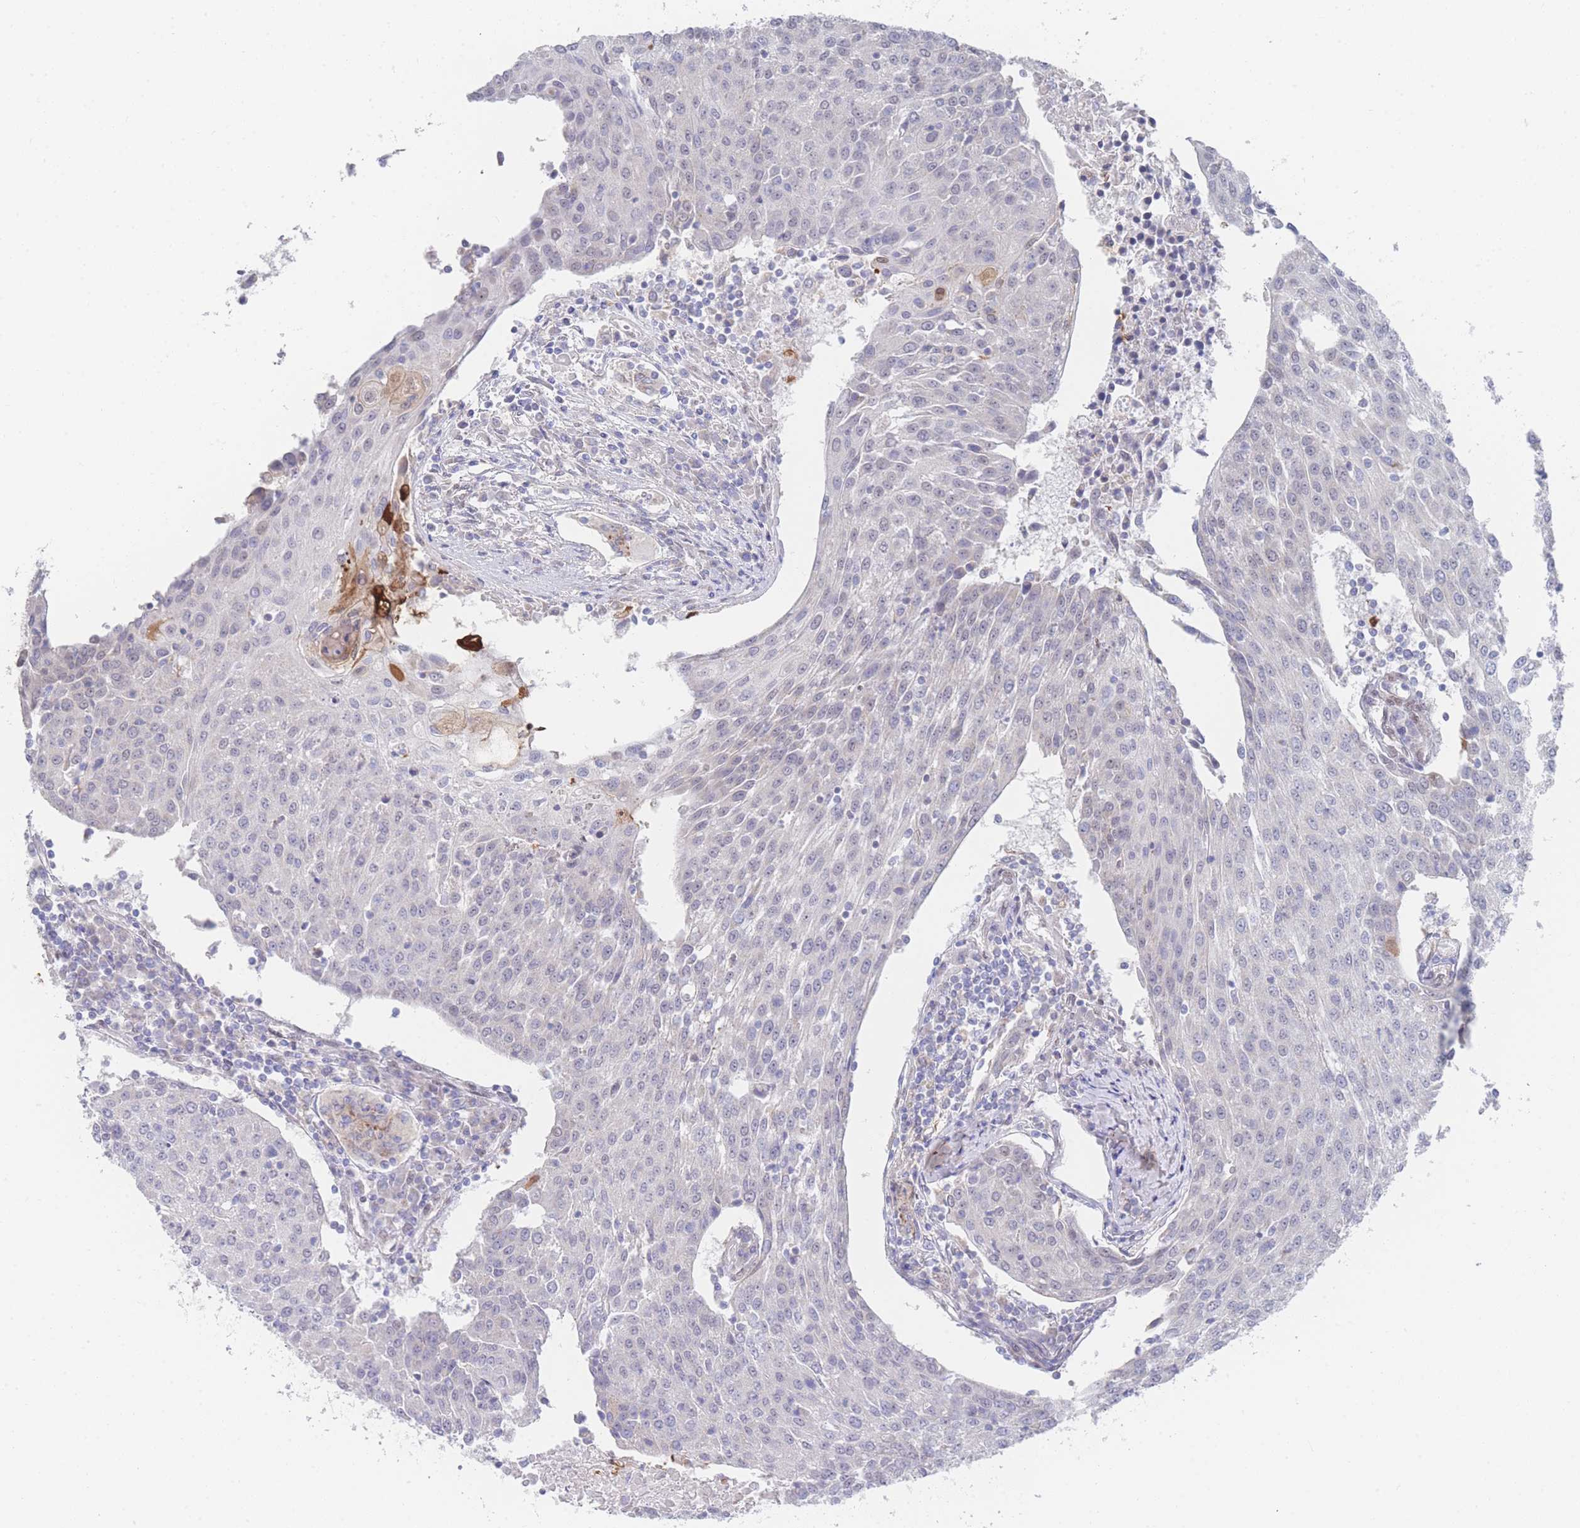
{"staining": {"intensity": "negative", "quantity": "none", "location": "none"}, "tissue": "urothelial cancer", "cell_type": "Tumor cells", "image_type": "cancer", "snomed": [{"axis": "morphology", "description": "Urothelial carcinoma, High grade"}, {"axis": "topography", "description": "Urinary bladder"}], "caption": "Immunohistochemical staining of high-grade urothelial carcinoma reveals no significant expression in tumor cells.", "gene": "ZNF142", "patient": {"sex": "female", "age": 85}}